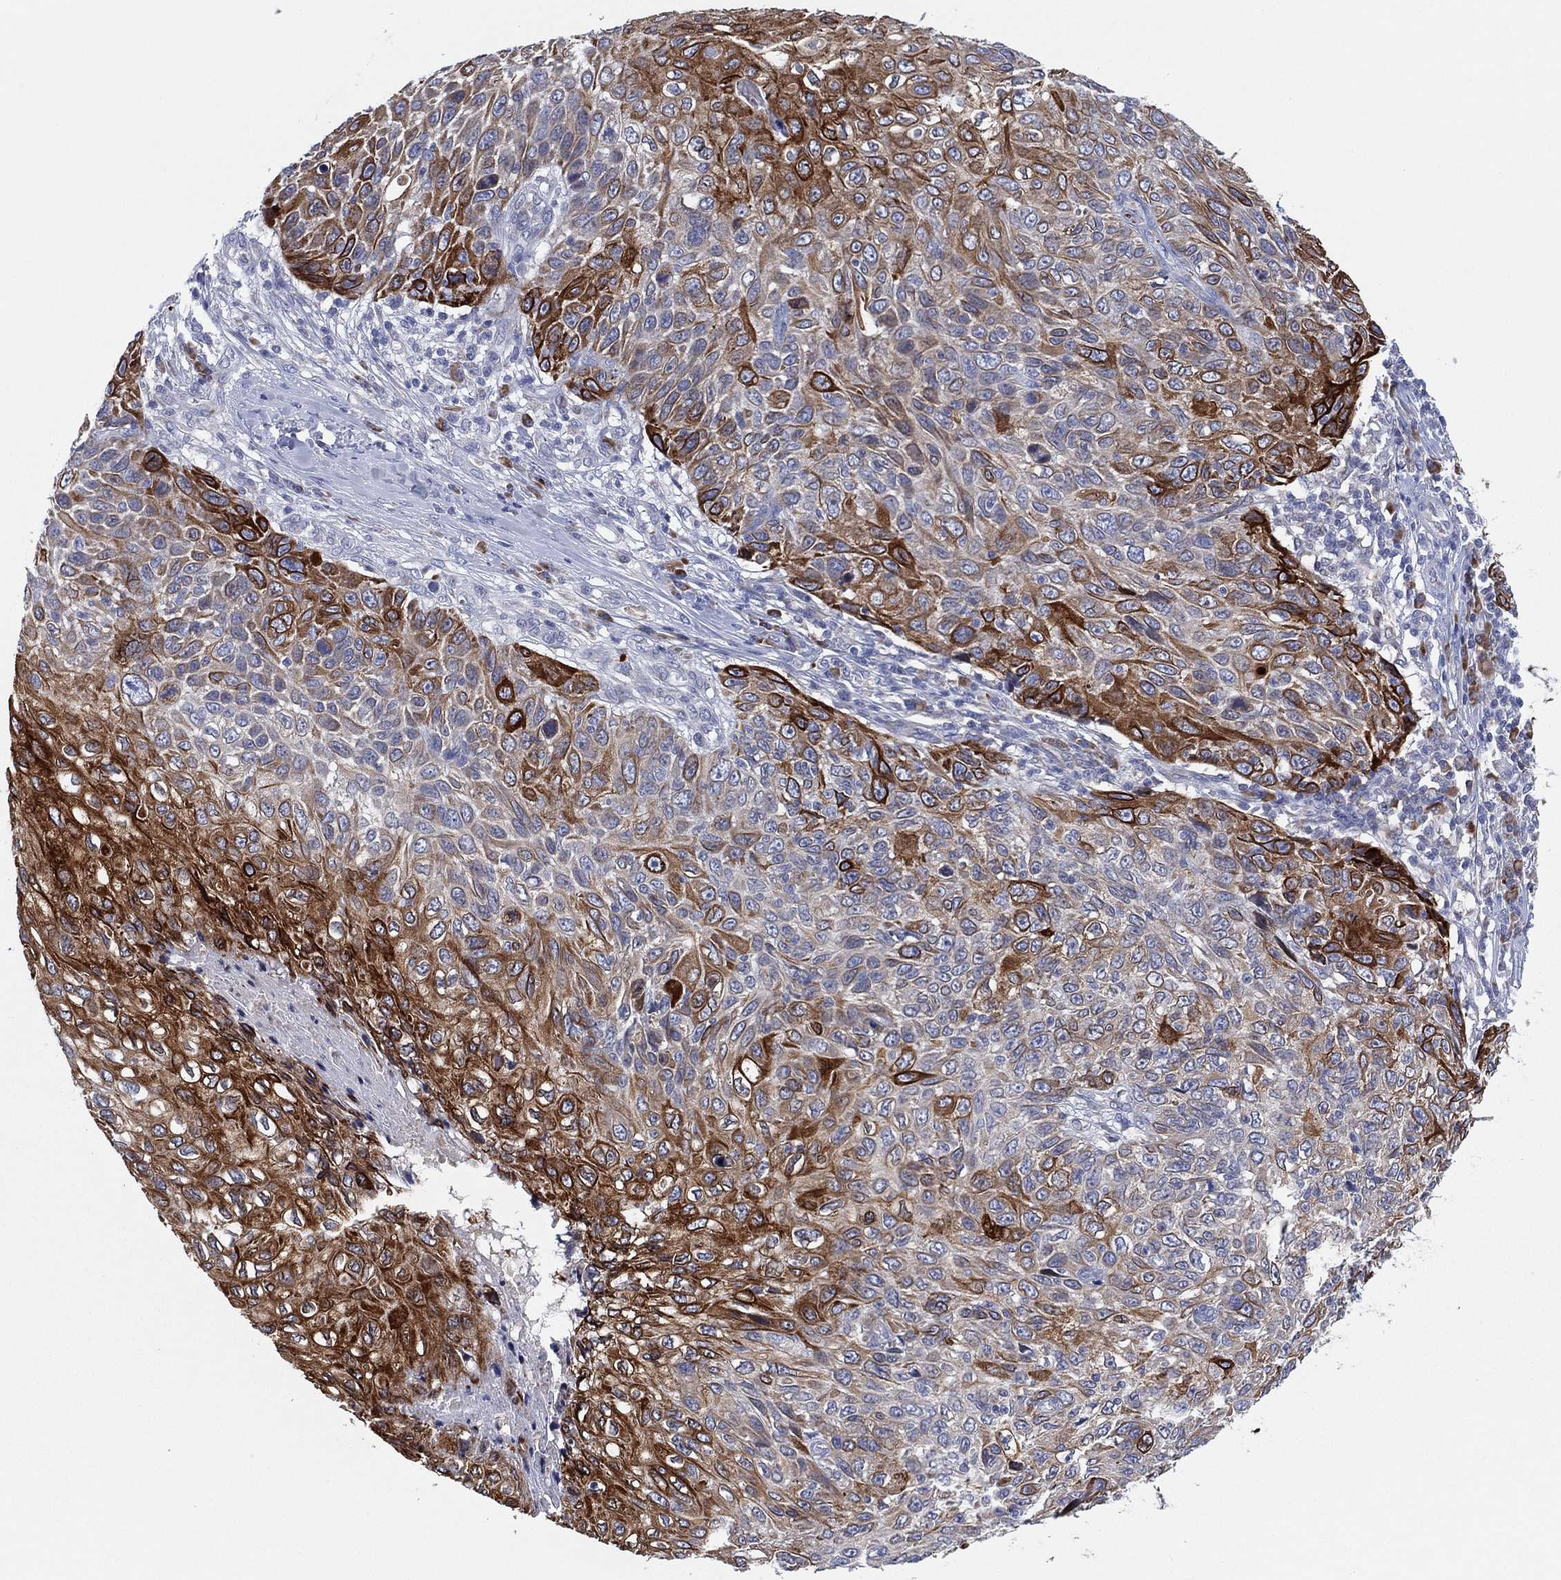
{"staining": {"intensity": "strong", "quantity": "25%-75%", "location": "cytoplasmic/membranous"}, "tissue": "skin cancer", "cell_type": "Tumor cells", "image_type": "cancer", "snomed": [{"axis": "morphology", "description": "Squamous cell carcinoma, NOS"}, {"axis": "topography", "description": "Skin"}], "caption": "The photomicrograph shows a brown stain indicating the presence of a protein in the cytoplasmic/membranous of tumor cells in skin cancer (squamous cell carcinoma).", "gene": "TMEM40", "patient": {"sex": "male", "age": 92}}